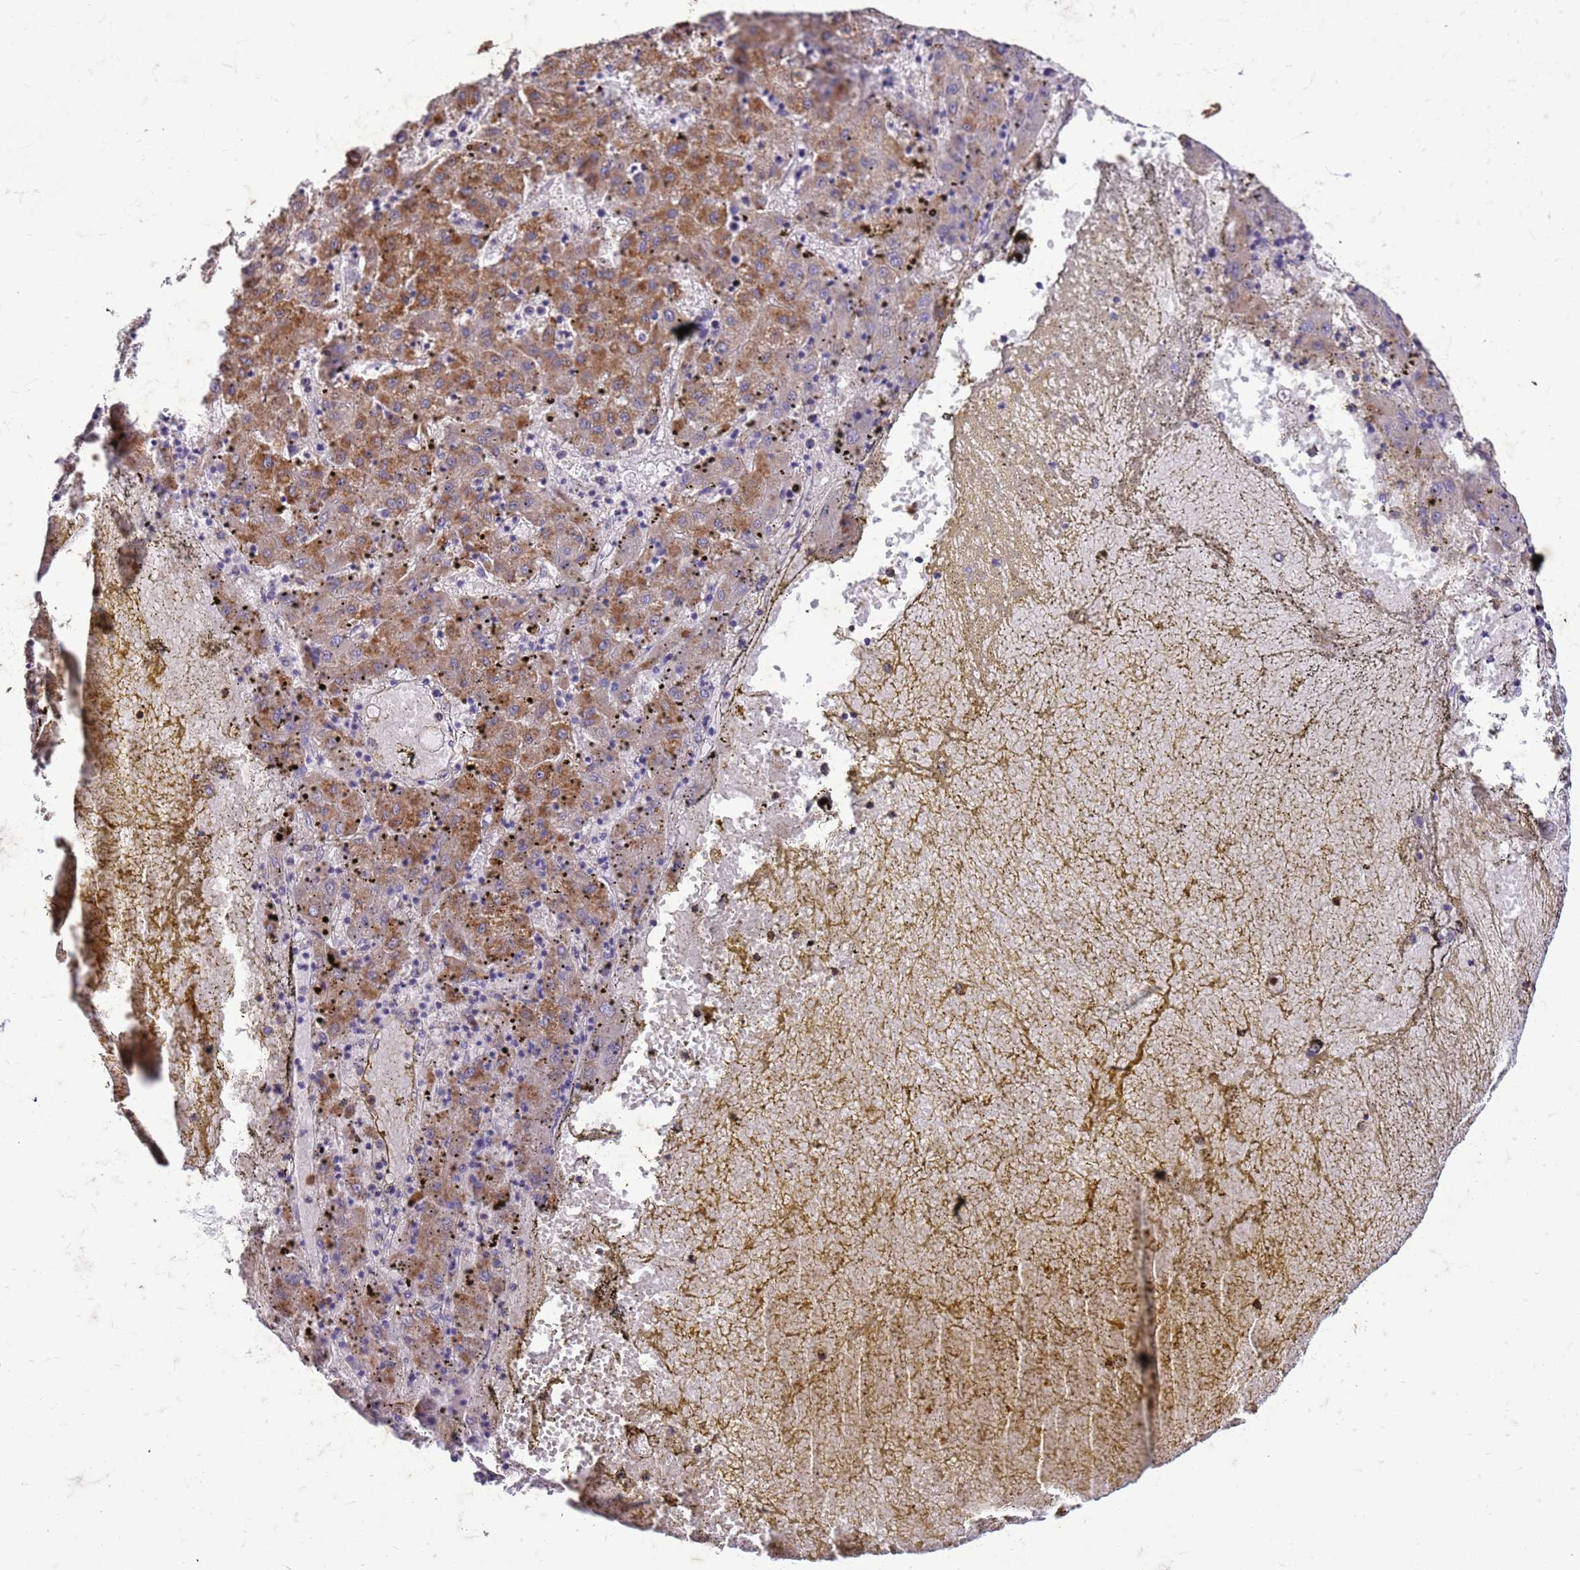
{"staining": {"intensity": "moderate", "quantity": ">75%", "location": "cytoplasmic/membranous"}, "tissue": "liver cancer", "cell_type": "Tumor cells", "image_type": "cancer", "snomed": [{"axis": "morphology", "description": "Carcinoma, Hepatocellular, NOS"}, {"axis": "topography", "description": "Liver"}], "caption": "Liver cancer (hepatocellular carcinoma) stained with DAB (3,3'-diaminobenzidine) immunohistochemistry demonstrates medium levels of moderate cytoplasmic/membranous staining in about >75% of tumor cells.", "gene": "SLC25A15", "patient": {"sex": "male", "age": 72}}